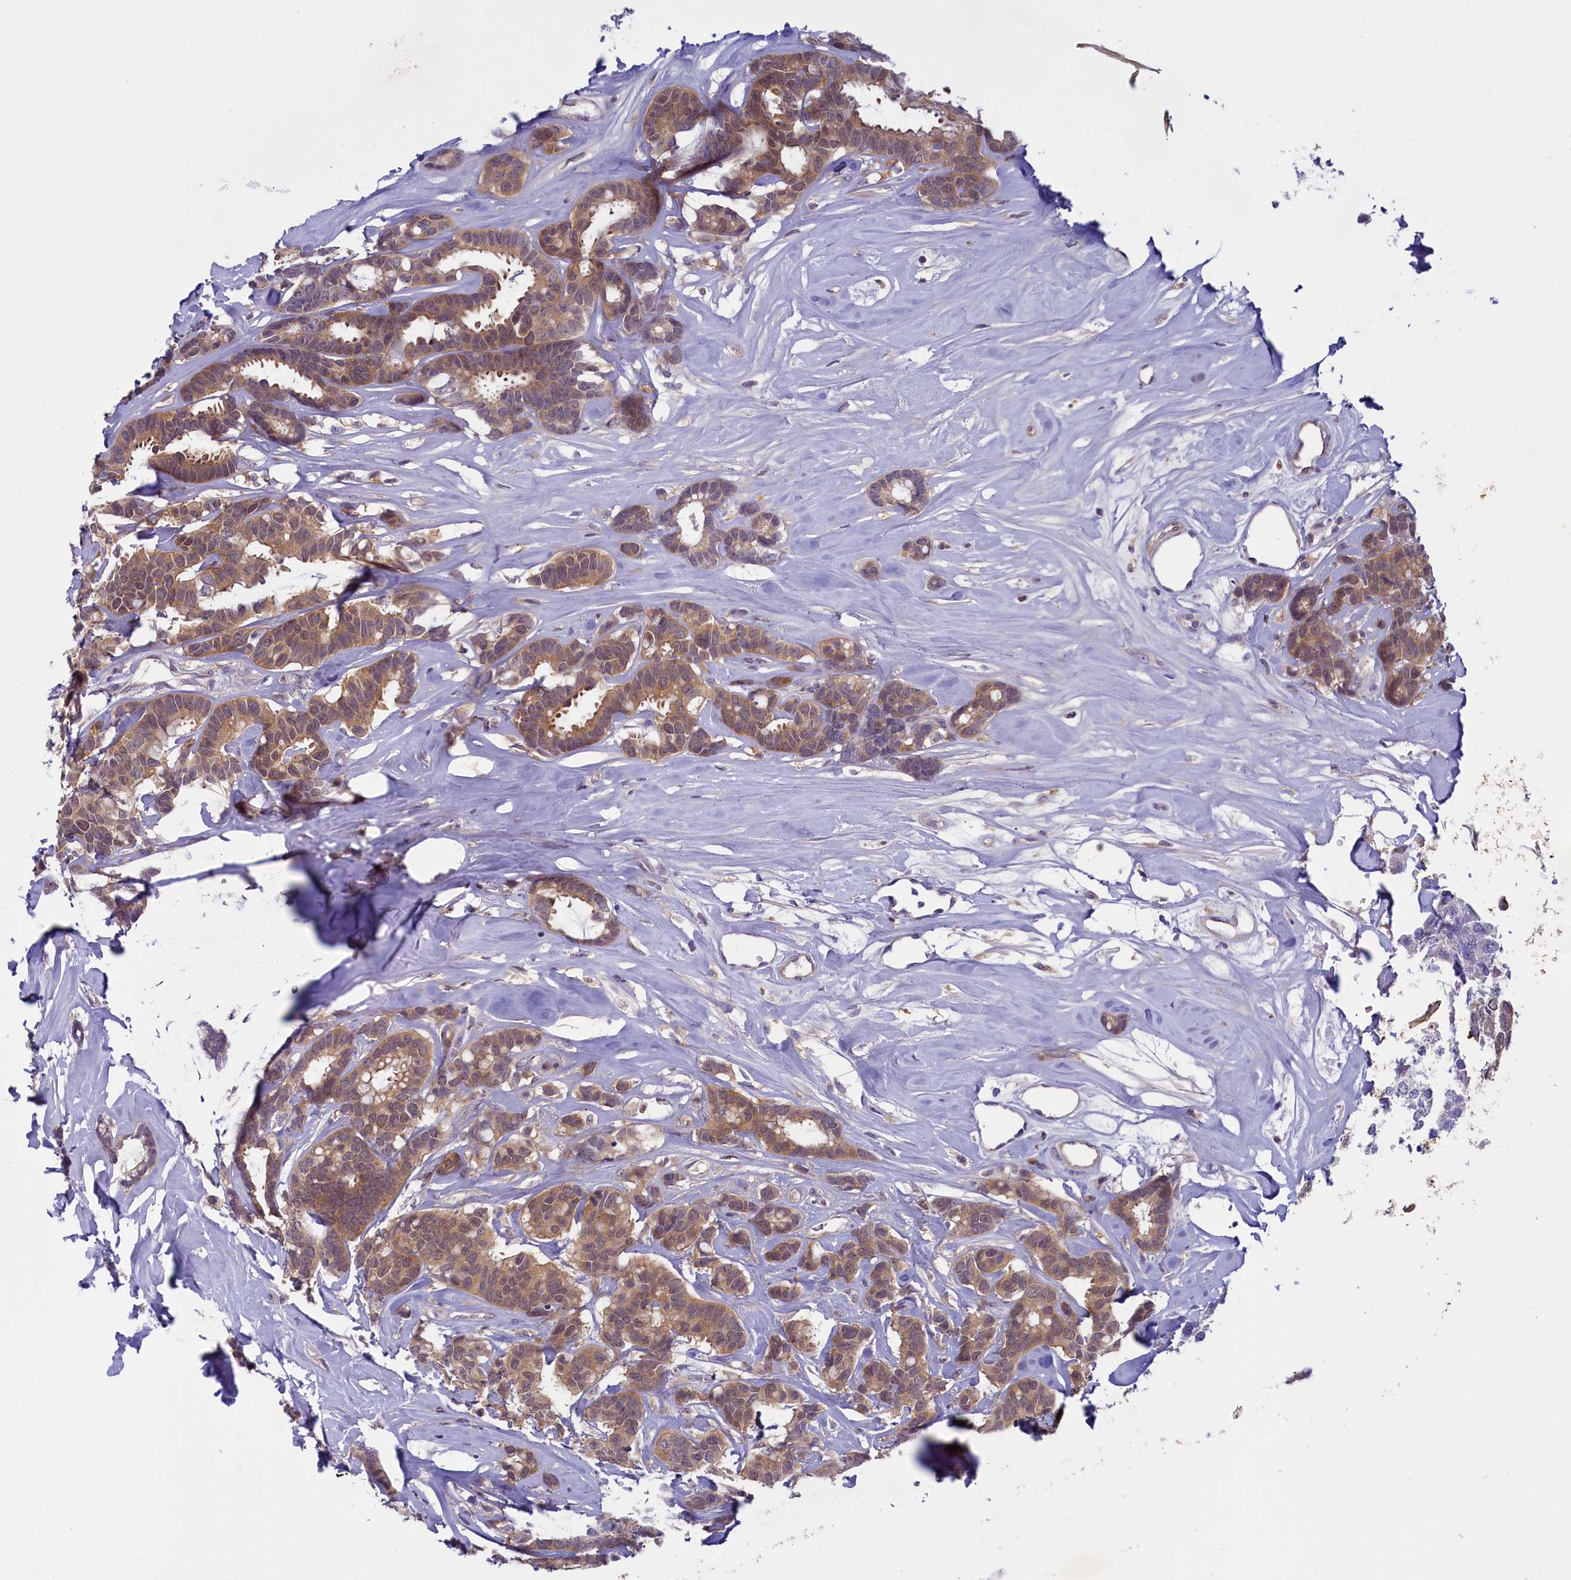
{"staining": {"intensity": "moderate", "quantity": ">75%", "location": "cytoplasmic/membranous"}, "tissue": "breast cancer", "cell_type": "Tumor cells", "image_type": "cancer", "snomed": [{"axis": "morphology", "description": "Duct carcinoma"}, {"axis": "topography", "description": "Breast"}], "caption": "Protein staining displays moderate cytoplasmic/membranous staining in approximately >75% of tumor cells in infiltrating ductal carcinoma (breast).", "gene": "NUBP1", "patient": {"sex": "female", "age": 87}}